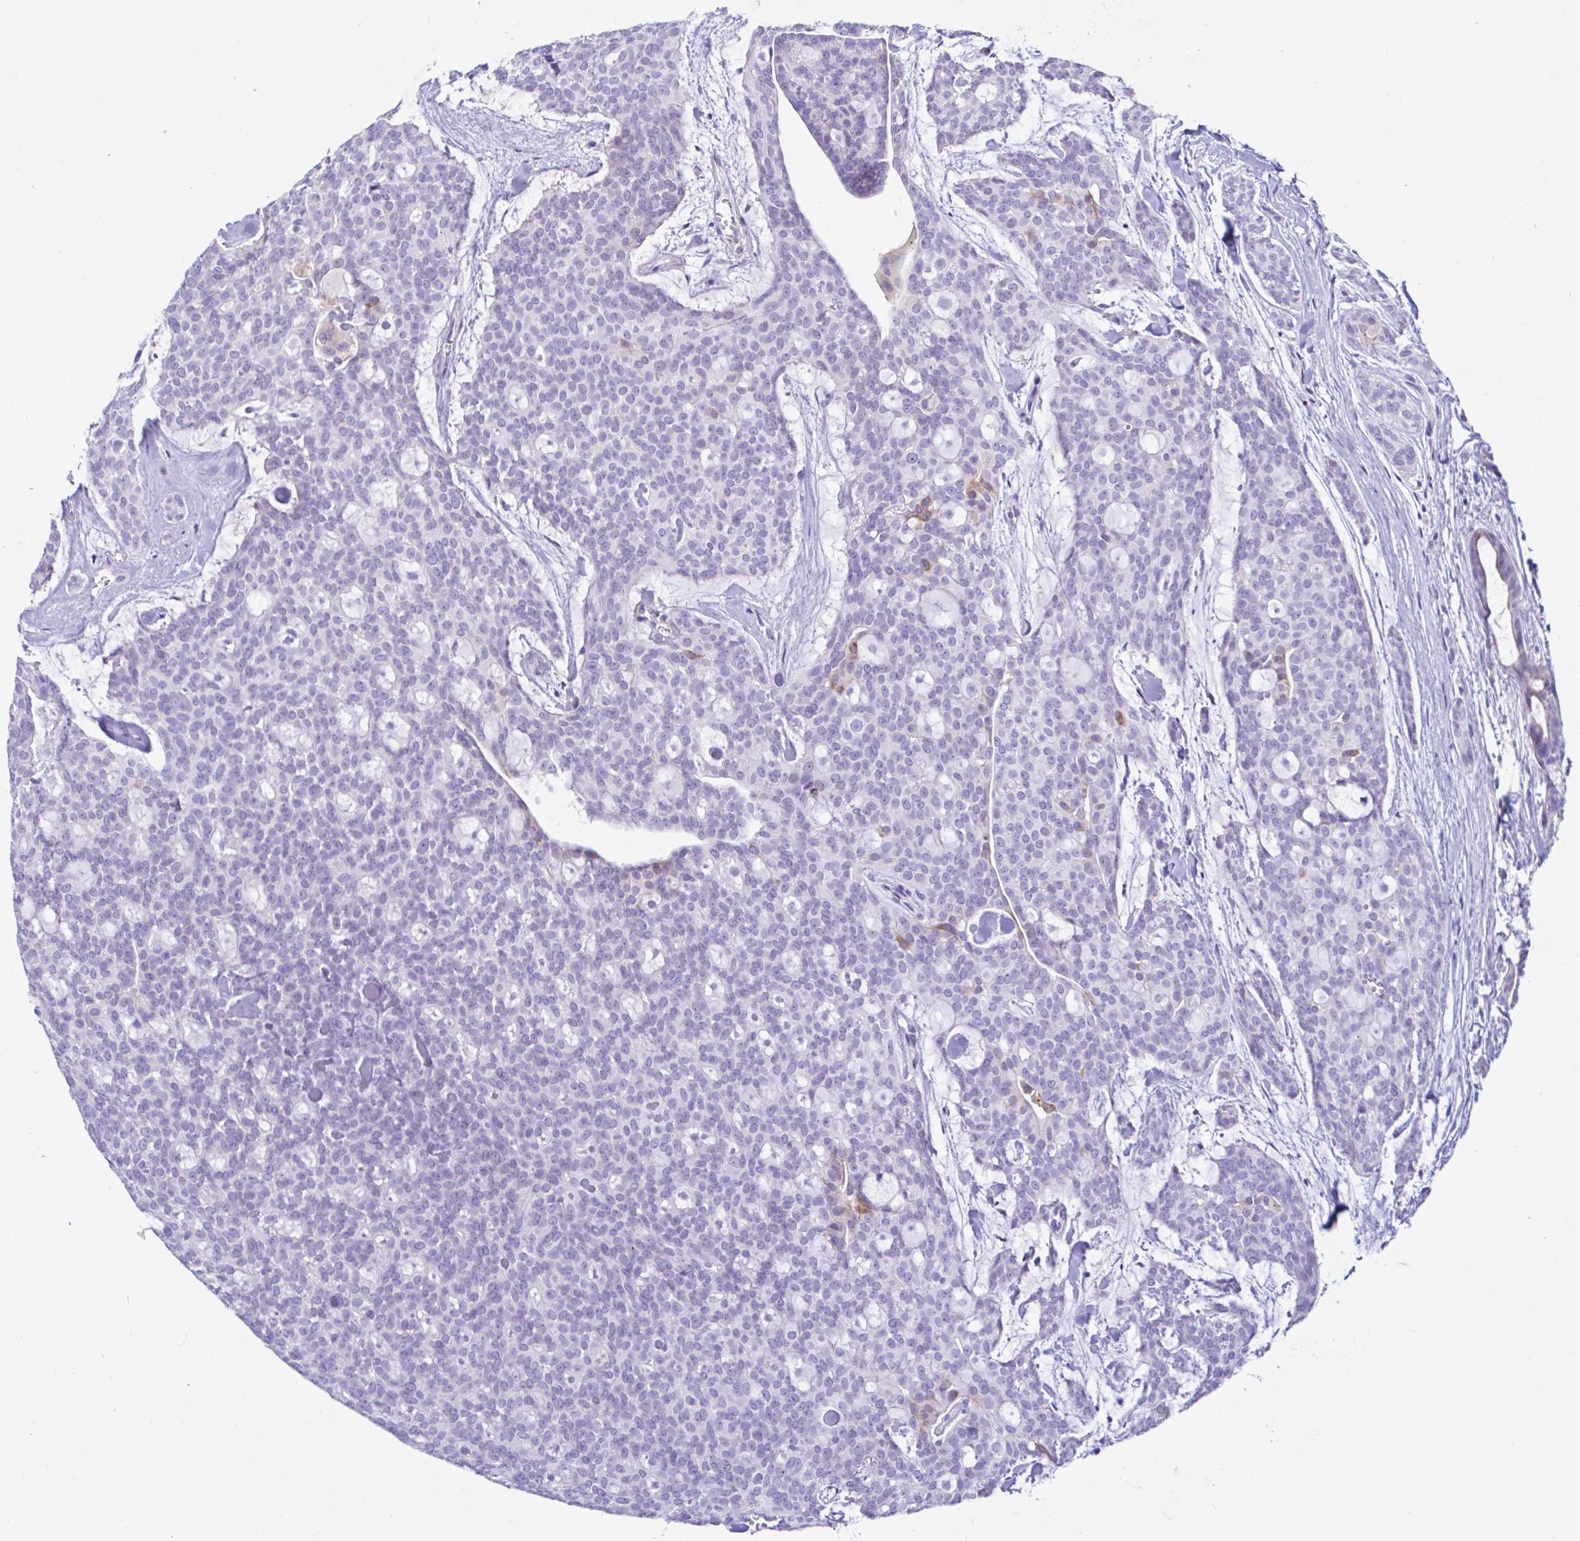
{"staining": {"intensity": "negative", "quantity": "none", "location": "none"}, "tissue": "head and neck cancer", "cell_type": "Tumor cells", "image_type": "cancer", "snomed": [{"axis": "morphology", "description": "Adenocarcinoma, NOS"}, {"axis": "topography", "description": "Head-Neck"}], "caption": "Image shows no significant protein staining in tumor cells of head and neck cancer.", "gene": "NBPF3", "patient": {"sex": "male", "age": 66}}